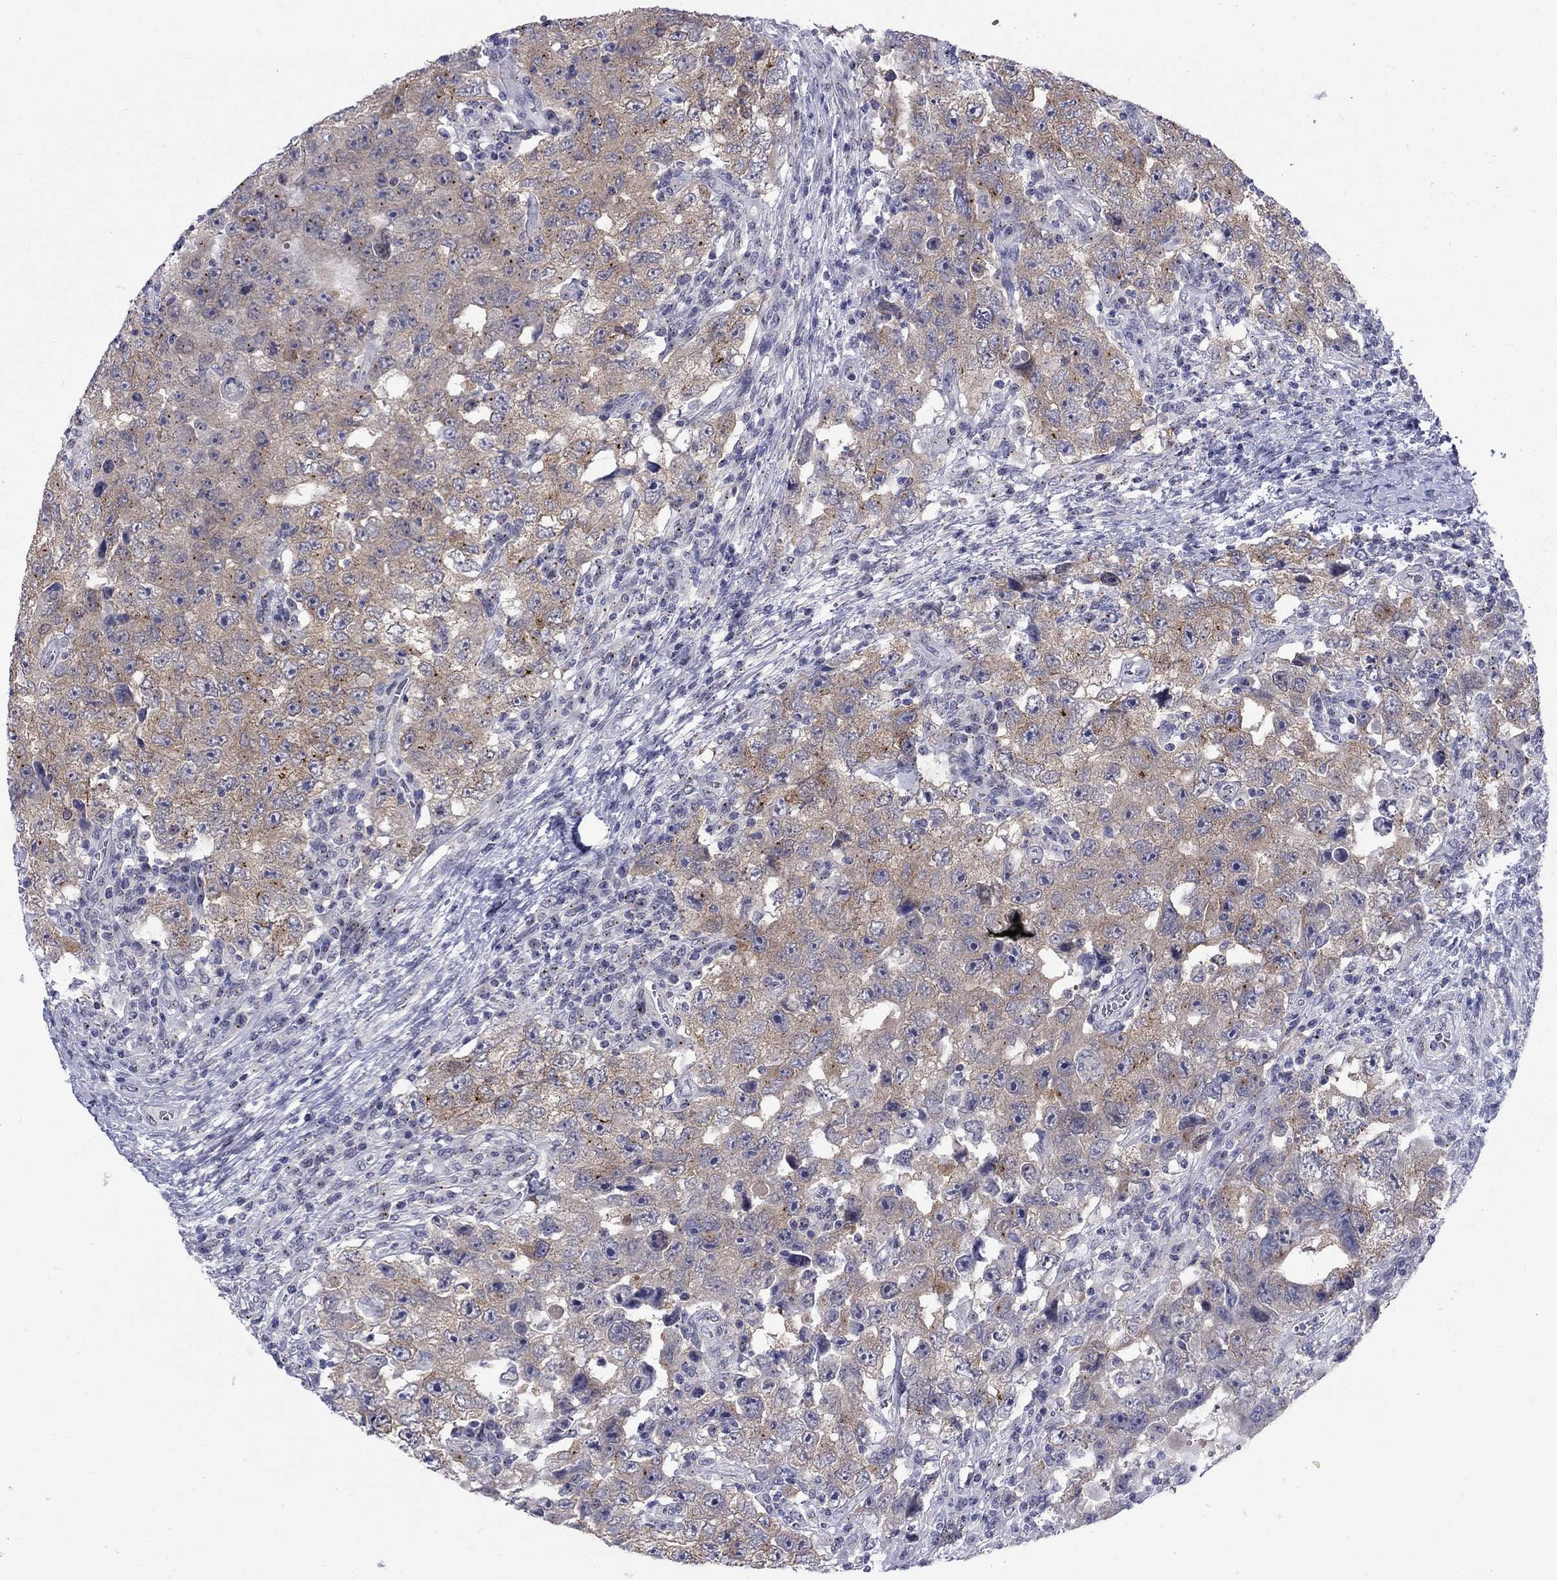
{"staining": {"intensity": "weak", "quantity": "25%-75%", "location": "cytoplasmic/membranous"}, "tissue": "testis cancer", "cell_type": "Tumor cells", "image_type": "cancer", "snomed": [{"axis": "morphology", "description": "Carcinoma, Embryonal, NOS"}, {"axis": "topography", "description": "Testis"}], "caption": "Brown immunohistochemical staining in human testis cancer shows weak cytoplasmic/membranous positivity in about 25%-75% of tumor cells. (DAB = brown stain, brightfield microscopy at high magnification).", "gene": "CEP43", "patient": {"sex": "male", "age": 26}}